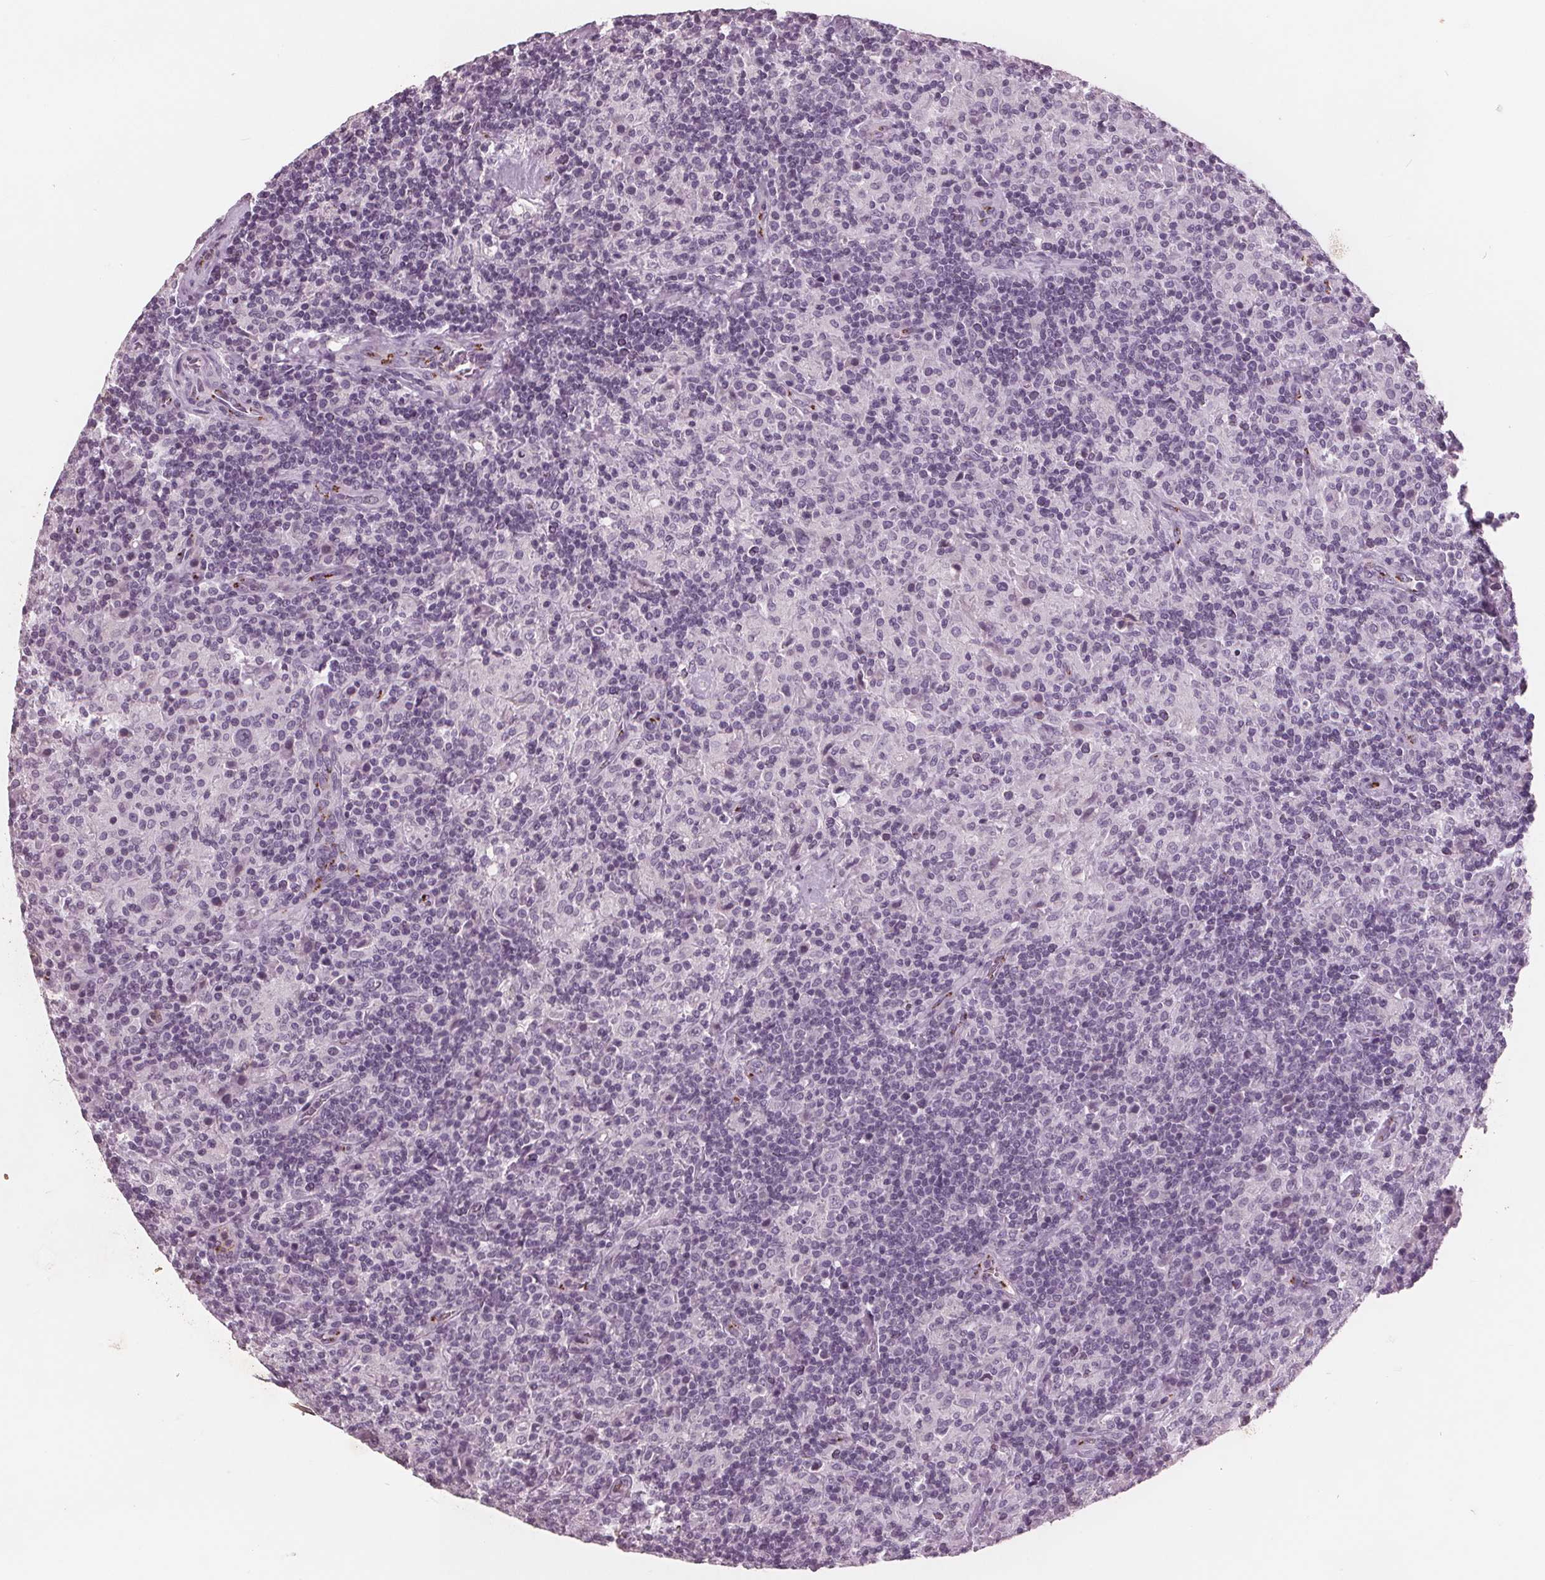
{"staining": {"intensity": "negative", "quantity": "none", "location": "none"}, "tissue": "lymphoma", "cell_type": "Tumor cells", "image_type": "cancer", "snomed": [{"axis": "morphology", "description": "Hodgkin's disease, NOS"}, {"axis": "topography", "description": "Lymph node"}], "caption": "DAB immunohistochemical staining of human Hodgkin's disease reveals no significant positivity in tumor cells. Brightfield microscopy of immunohistochemistry stained with DAB (brown) and hematoxylin (blue), captured at high magnification.", "gene": "PTPN14", "patient": {"sex": "male", "age": 70}}